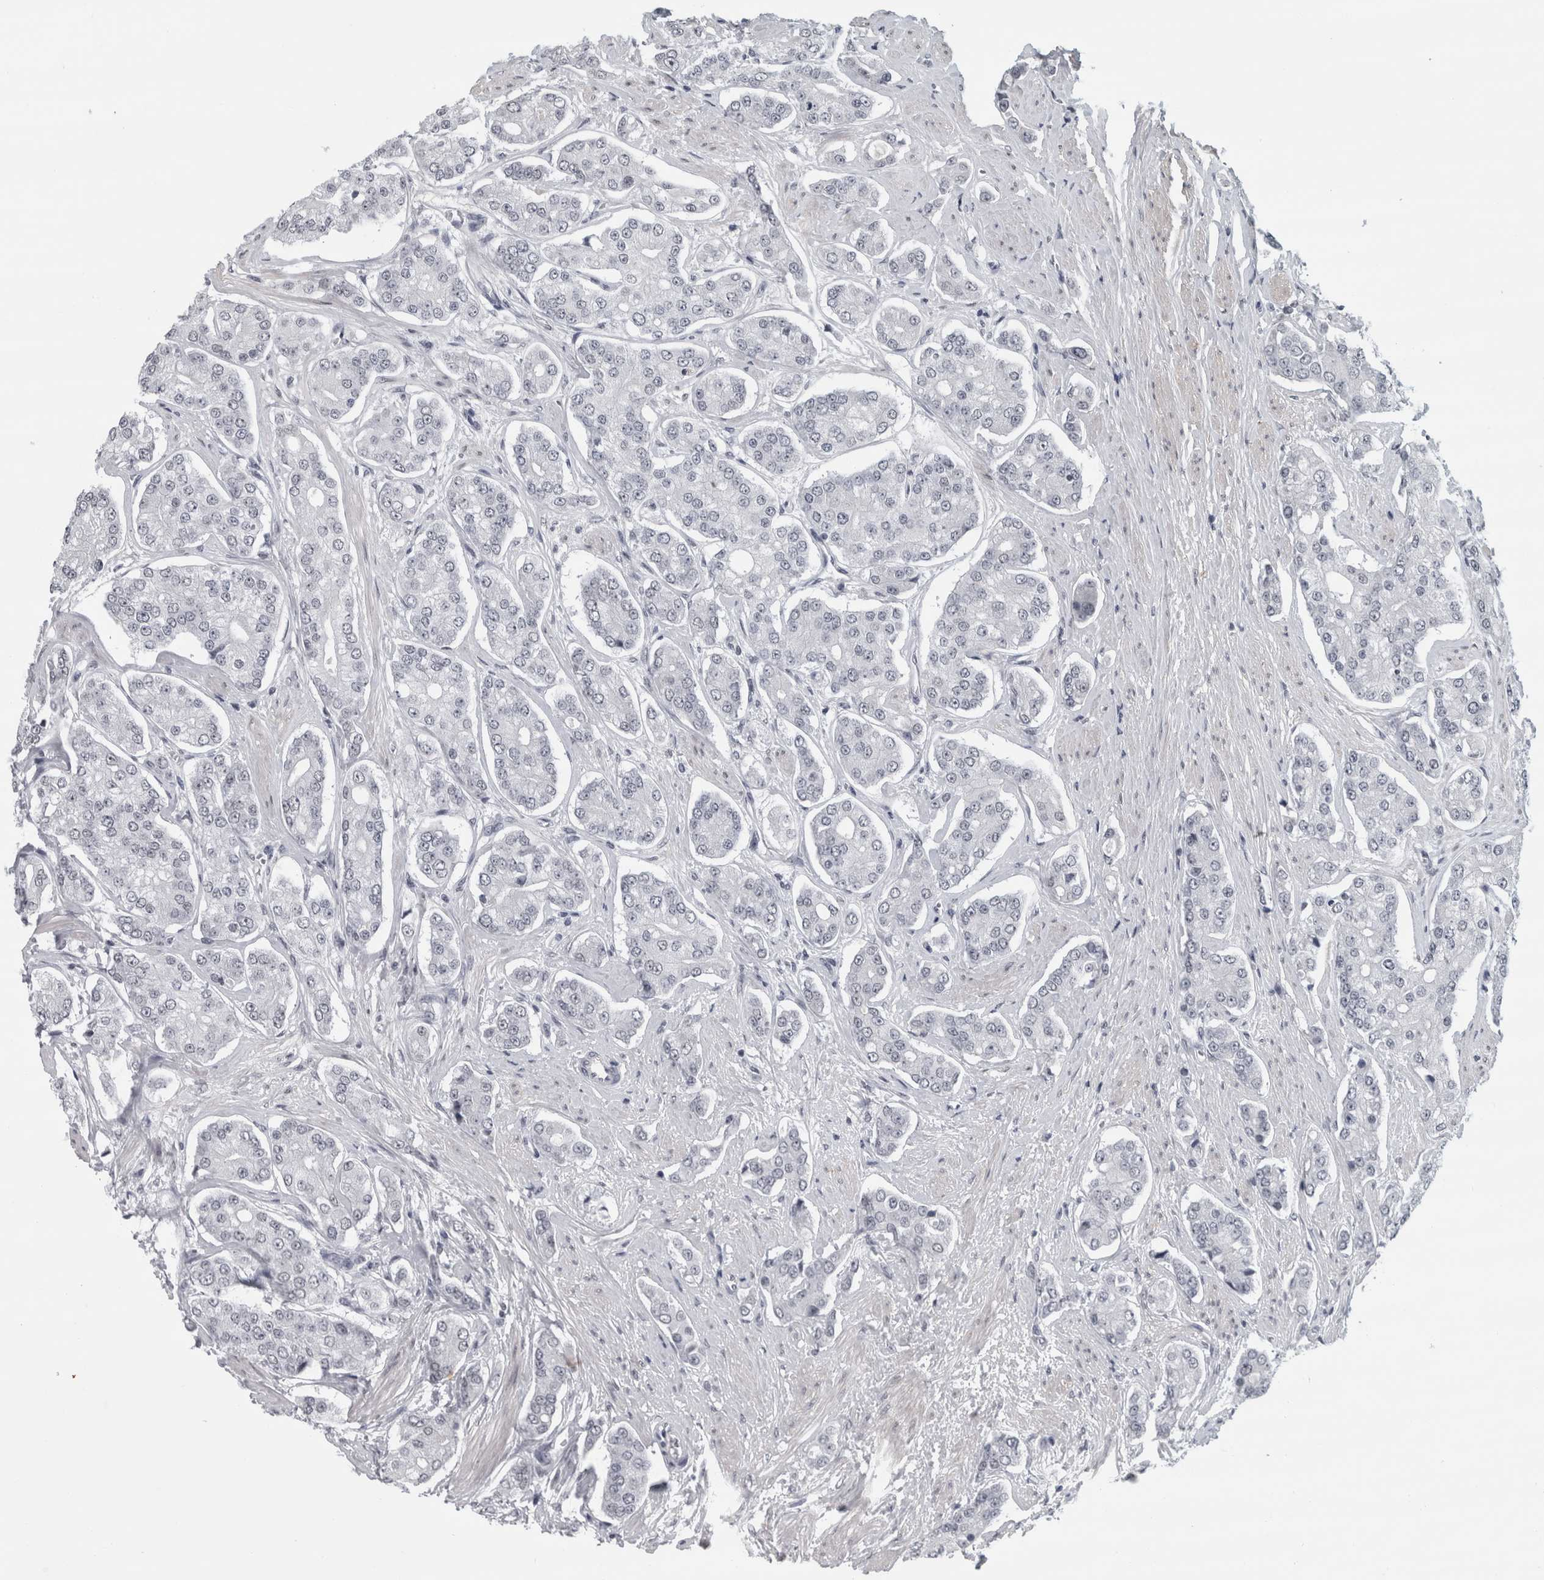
{"staining": {"intensity": "negative", "quantity": "none", "location": "none"}, "tissue": "prostate cancer", "cell_type": "Tumor cells", "image_type": "cancer", "snomed": [{"axis": "morphology", "description": "Adenocarcinoma, High grade"}, {"axis": "topography", "description": "Prostate"}], "caption": "High magnification brightfield microscopy of prostate adenocarcinoma (high-grade) stained with DAB (brown) and counterstained with hematoxylin (blue): tumor cells show no significant staining.", "gene": "ARID4B", "patient": {"sex": "male", "age": 71}}